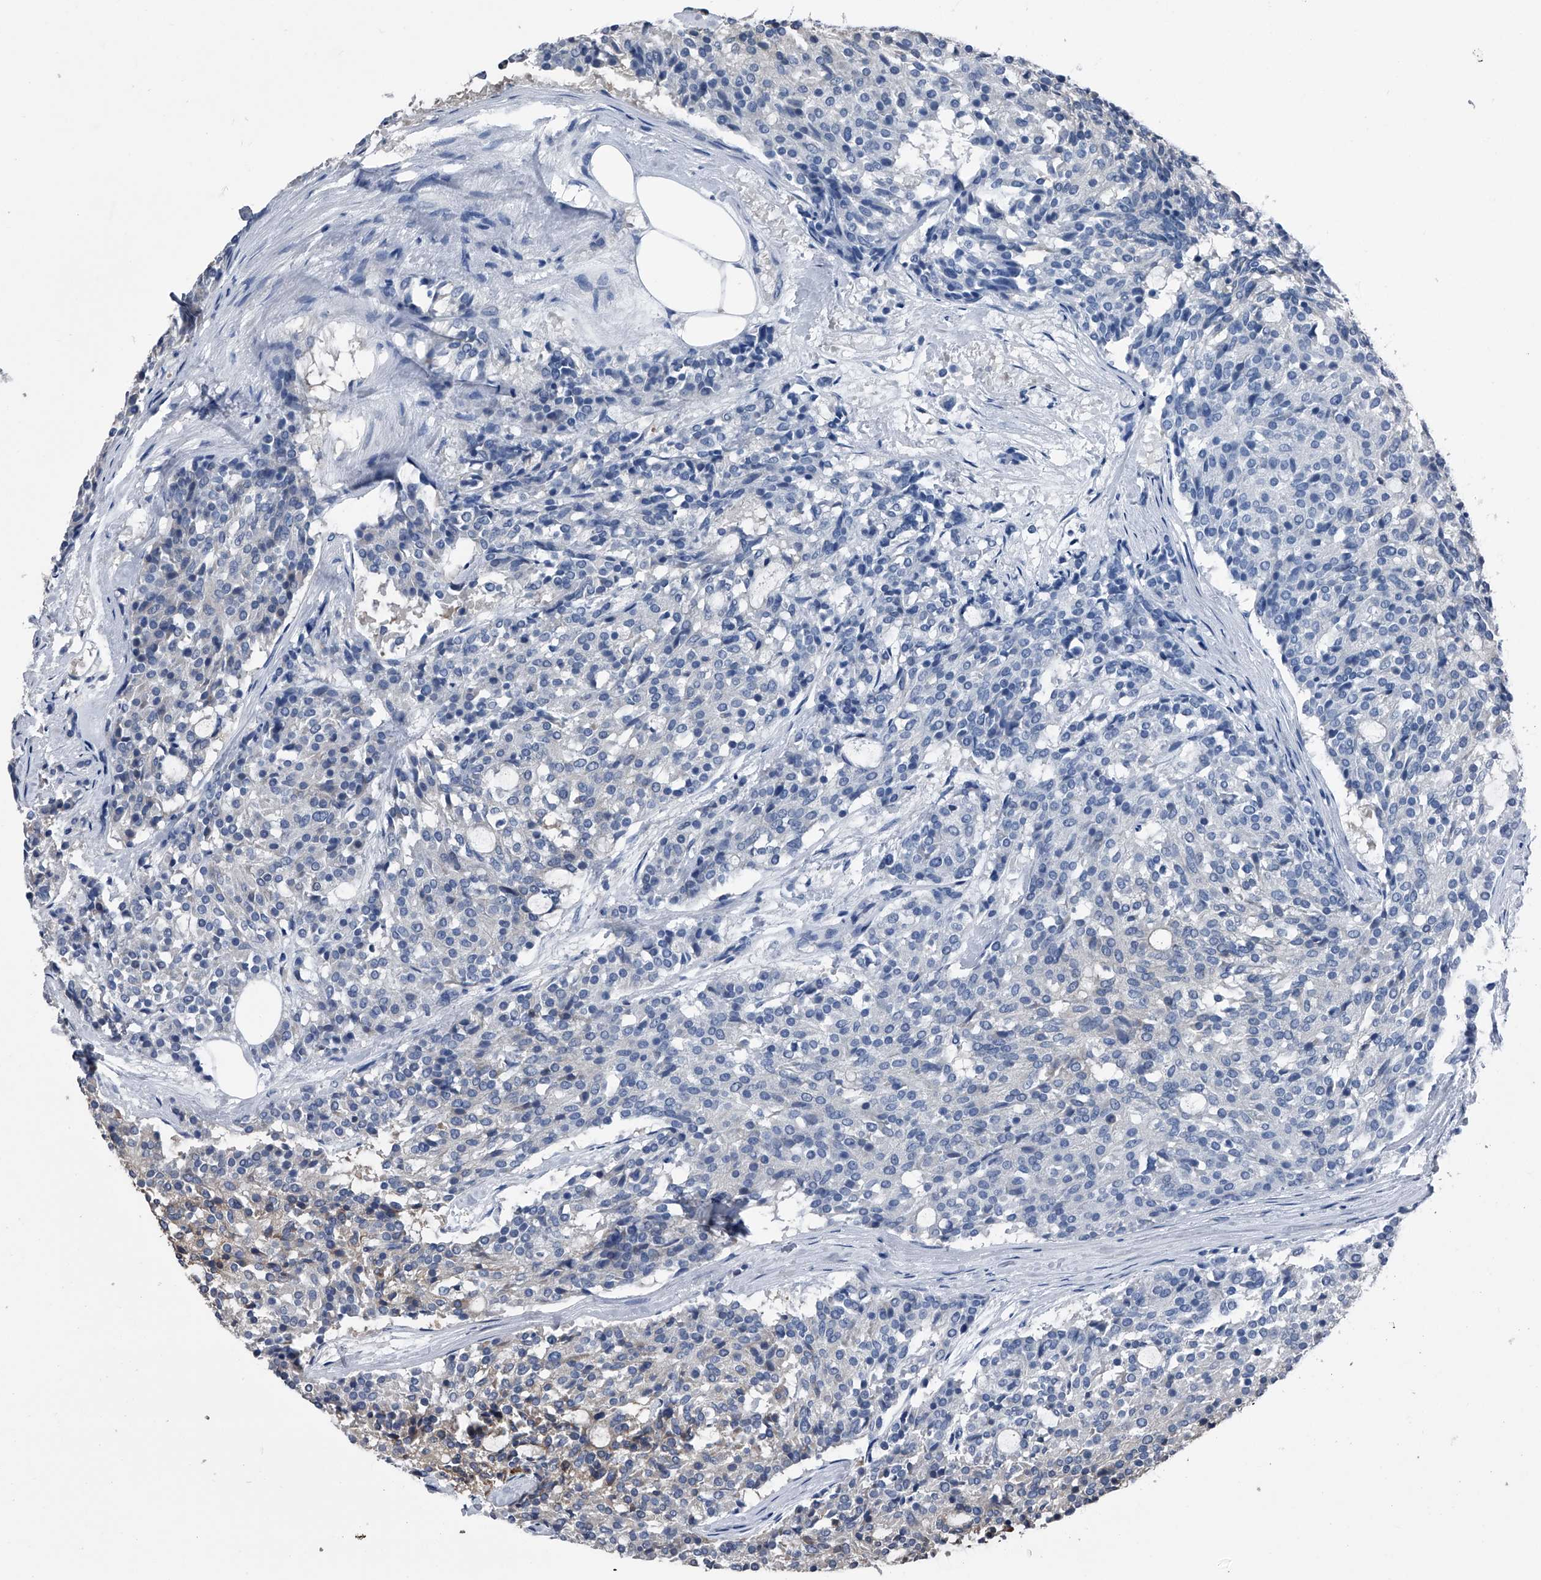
{"staining": {"intensity": "negative", "quantity": "none", "location": "none"}, "tissue": "carcinoid", "cell_type": "Tumor cells", "image_type": "cancer", "snomed": [{"axis": "morphology", "description": "Carcinoid, malignant, NOS"}, {"axis": "topography", "description": "Pancreas"}], "caption": "DAB immunohistochemical staining of carcinoid (malignant) shows no significant staining in tumor cells.", "gene": "KIF13A", "patient": {"sex": "female", "age": 54}}